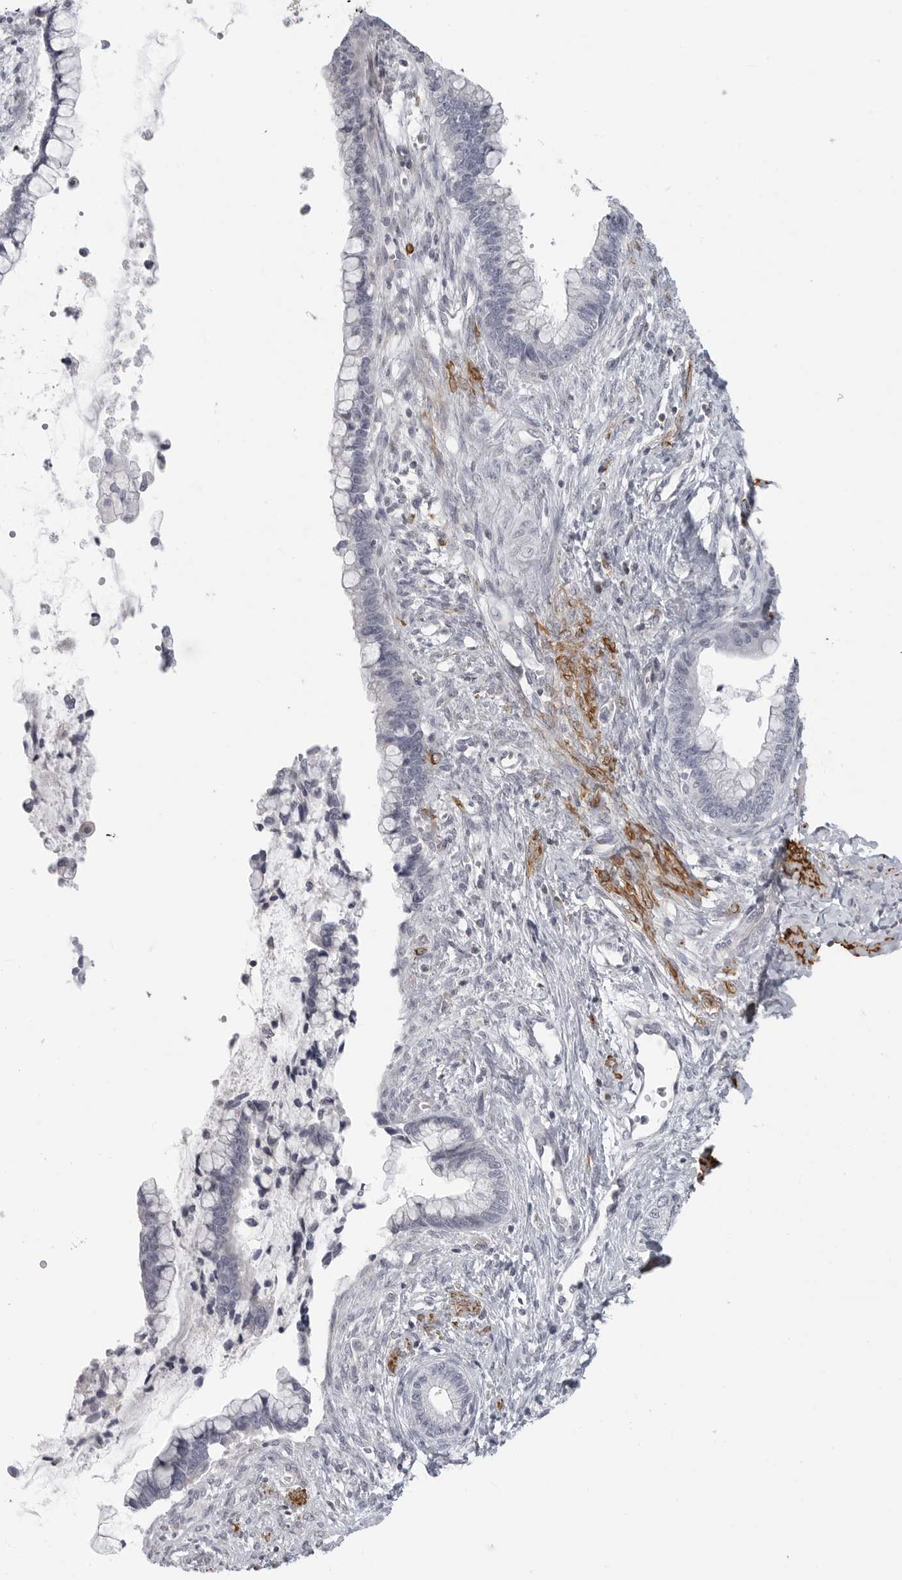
{"staining": {"intensity": "negative", "quantity": "none", "location": "none"}, "tissue": "cervical cancer", "cell_type": "Tumor cells", "image_type": "cancer", "snomed": [{"axis": "morphology", "description": "Adenocarcinoma, NOS"}, {"axis": "topography", "description": "Cervix"}], "caption": "Immunohistochemistry image of neoplastic tissue: cervical cancer stained with DAB (3,3'-diaminobenzidine) shows no significant protein positivity in tumor cells. (Brightfield microscopy of DAB (3,3'-diaminobenzidine) IHC at high magnification).", "gene": "MAP7D1", "patient": {"sex": "female", "age": 44}}